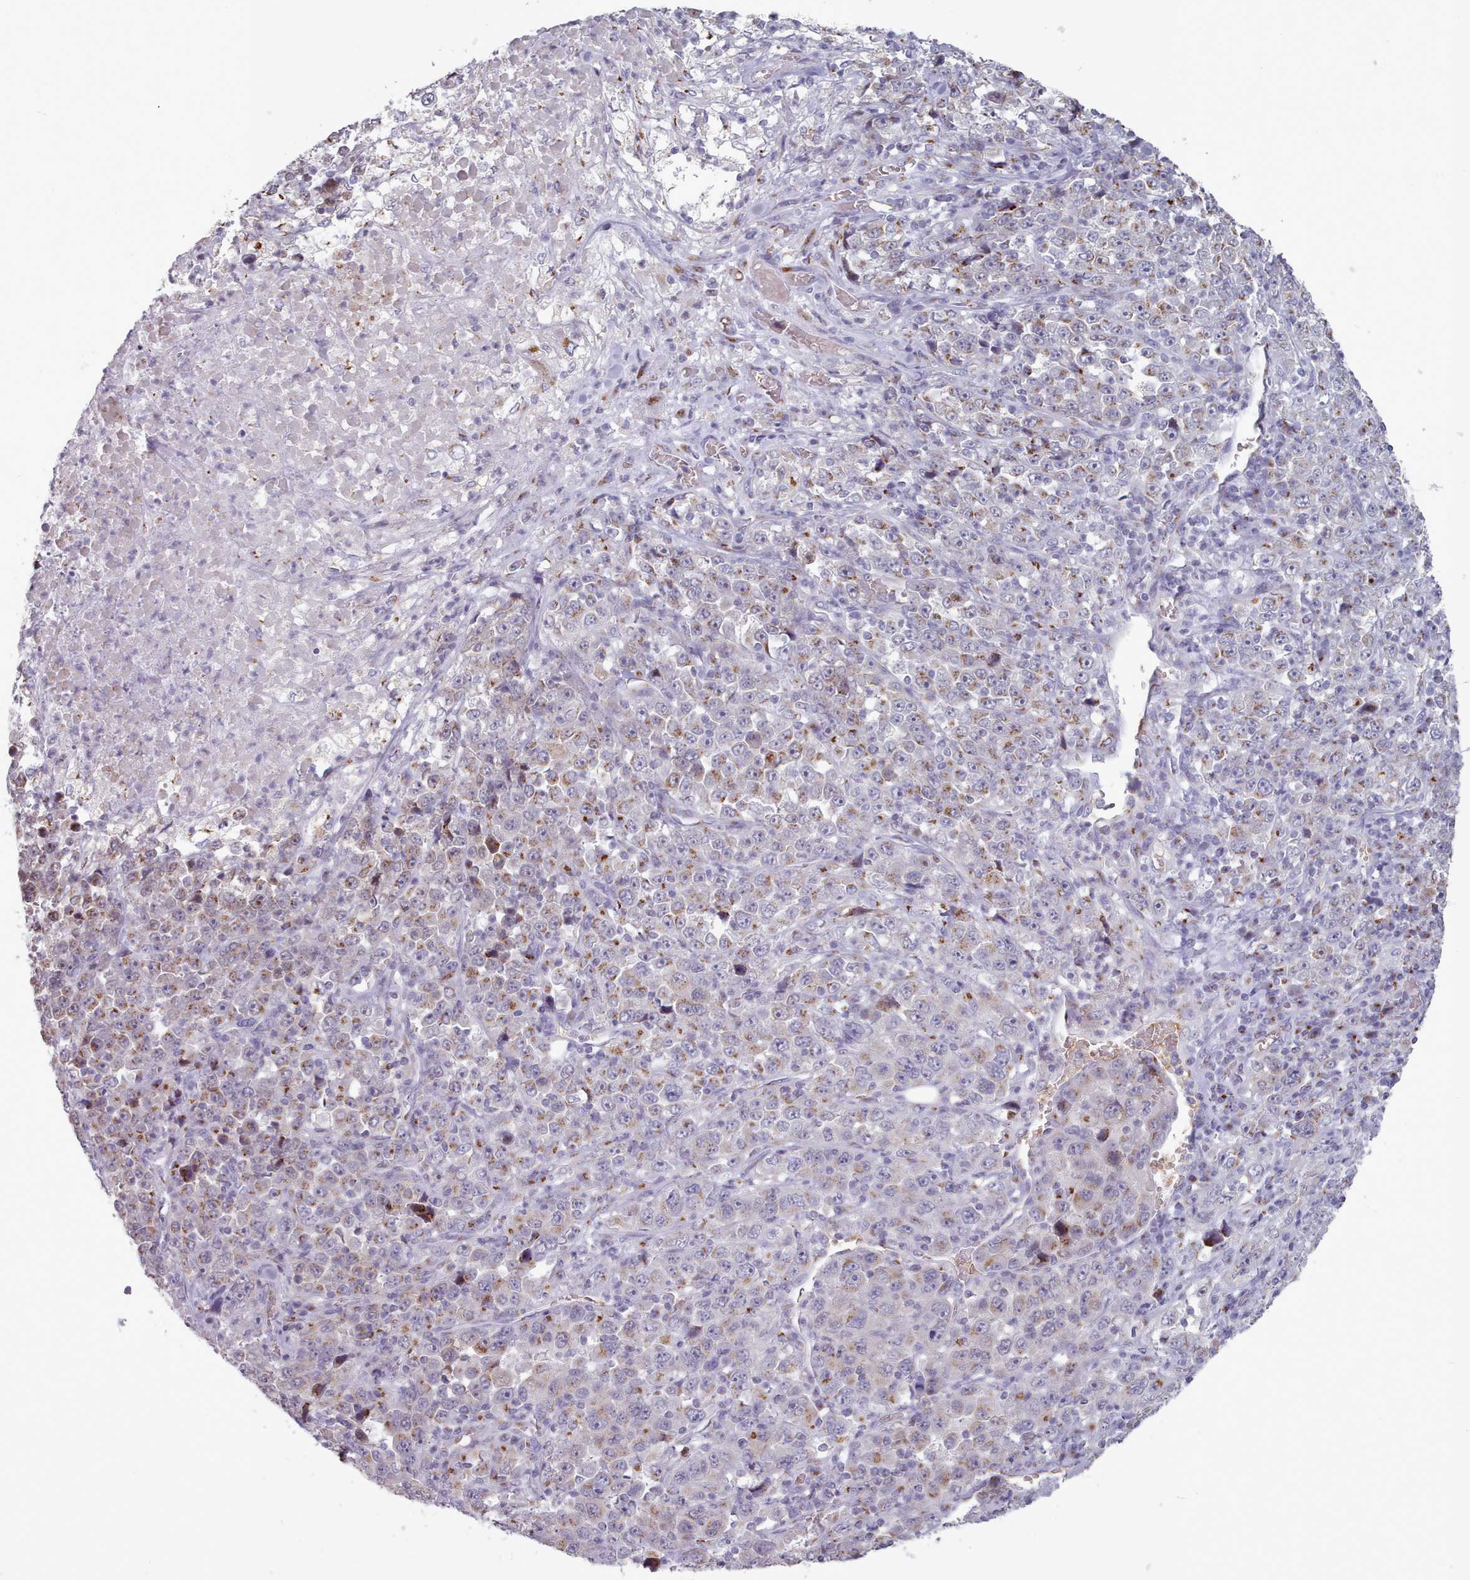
{"staining": {"intensity": "moderate", "quantity": "25%-75%", "location": "cytoplasmic/membranous"}, "tissue": "stomach cancer", "cell_type": "Tumor cells", "image_type": "cancer", "snomed": [{"axis": "morphology", "description": "Normal tissue, NOS"}, {"axis": "morphology", "description": "Adenocarcinoma, NOS"}, {"axis": "topography", "description": "Stomach, upper"}, {"axis": "topography", "description": "Stomach"}], "caption": "A high-resolution image shows immunohistochemistry staining of stomach adenocarcinoma, which demonstrates moderate cytoplasmic/membranous staining in approximately 25%-75% of tumor cells.", "gene": "MAN1B1", "patient": {"sex": "male", "age": 59}}